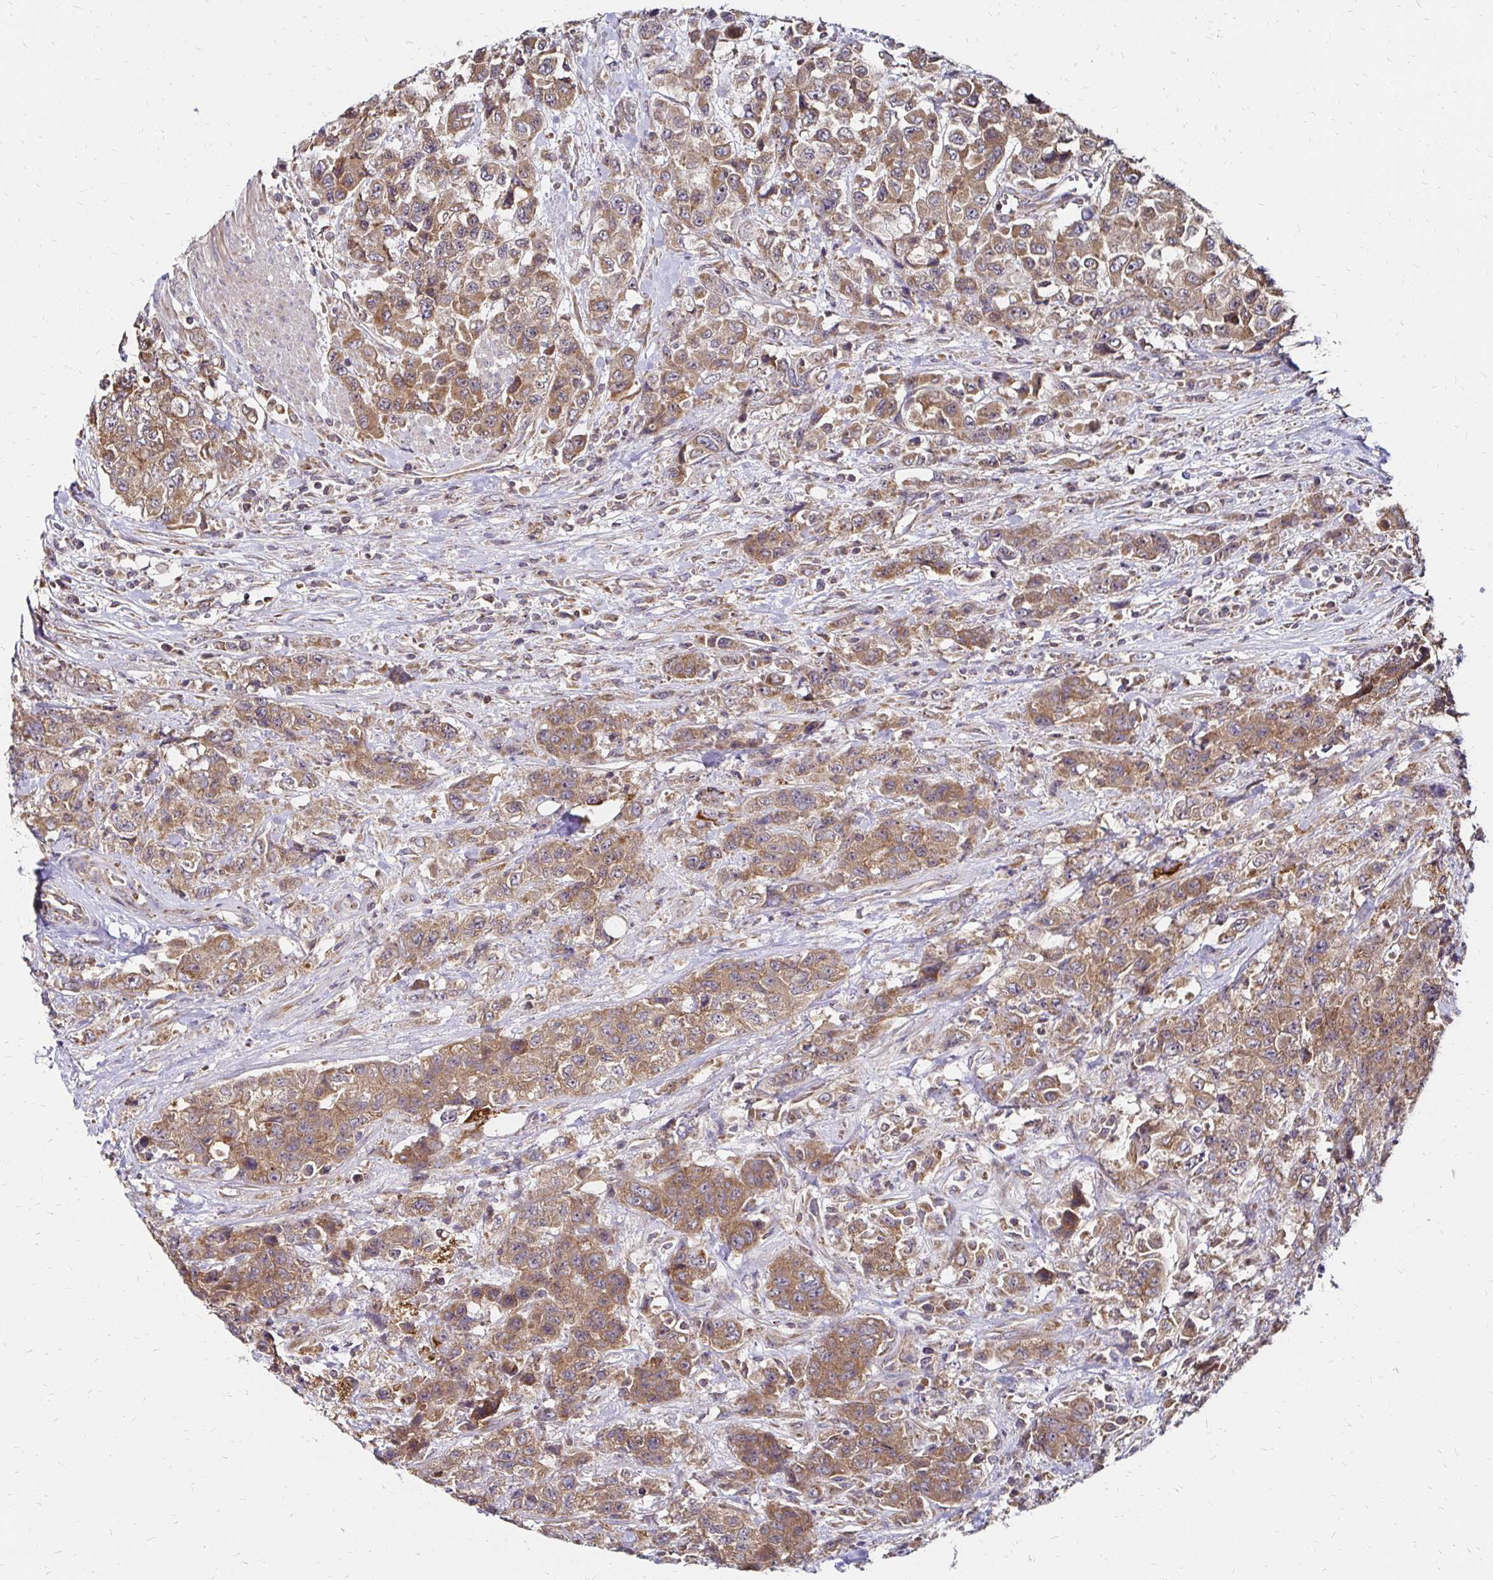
{"staining": {"intensity": "moderate", "quantity": ">75%", "location": "cytoplasmic/membranous"}, "tissue": "urothelial cancer", "cell_type": "Tumor cells", "image_type": "cancer", "snomed": [{"axis": "morphology", "description": "Urothelial carcinoma, High grade"}, {"axis": "topography", "description": "Urinary bladder"}], "caption": "Tumor cells show moderate cytoplasmic/membranous positivity in approximately >75% of cells in urothelial cancer. (DAB (3,3'-diaminobenzidine) = brown stain, brightfield microscopy at high magnification).", "gene": "ZW10", "patient": {"sex": "female", "age": 78}}